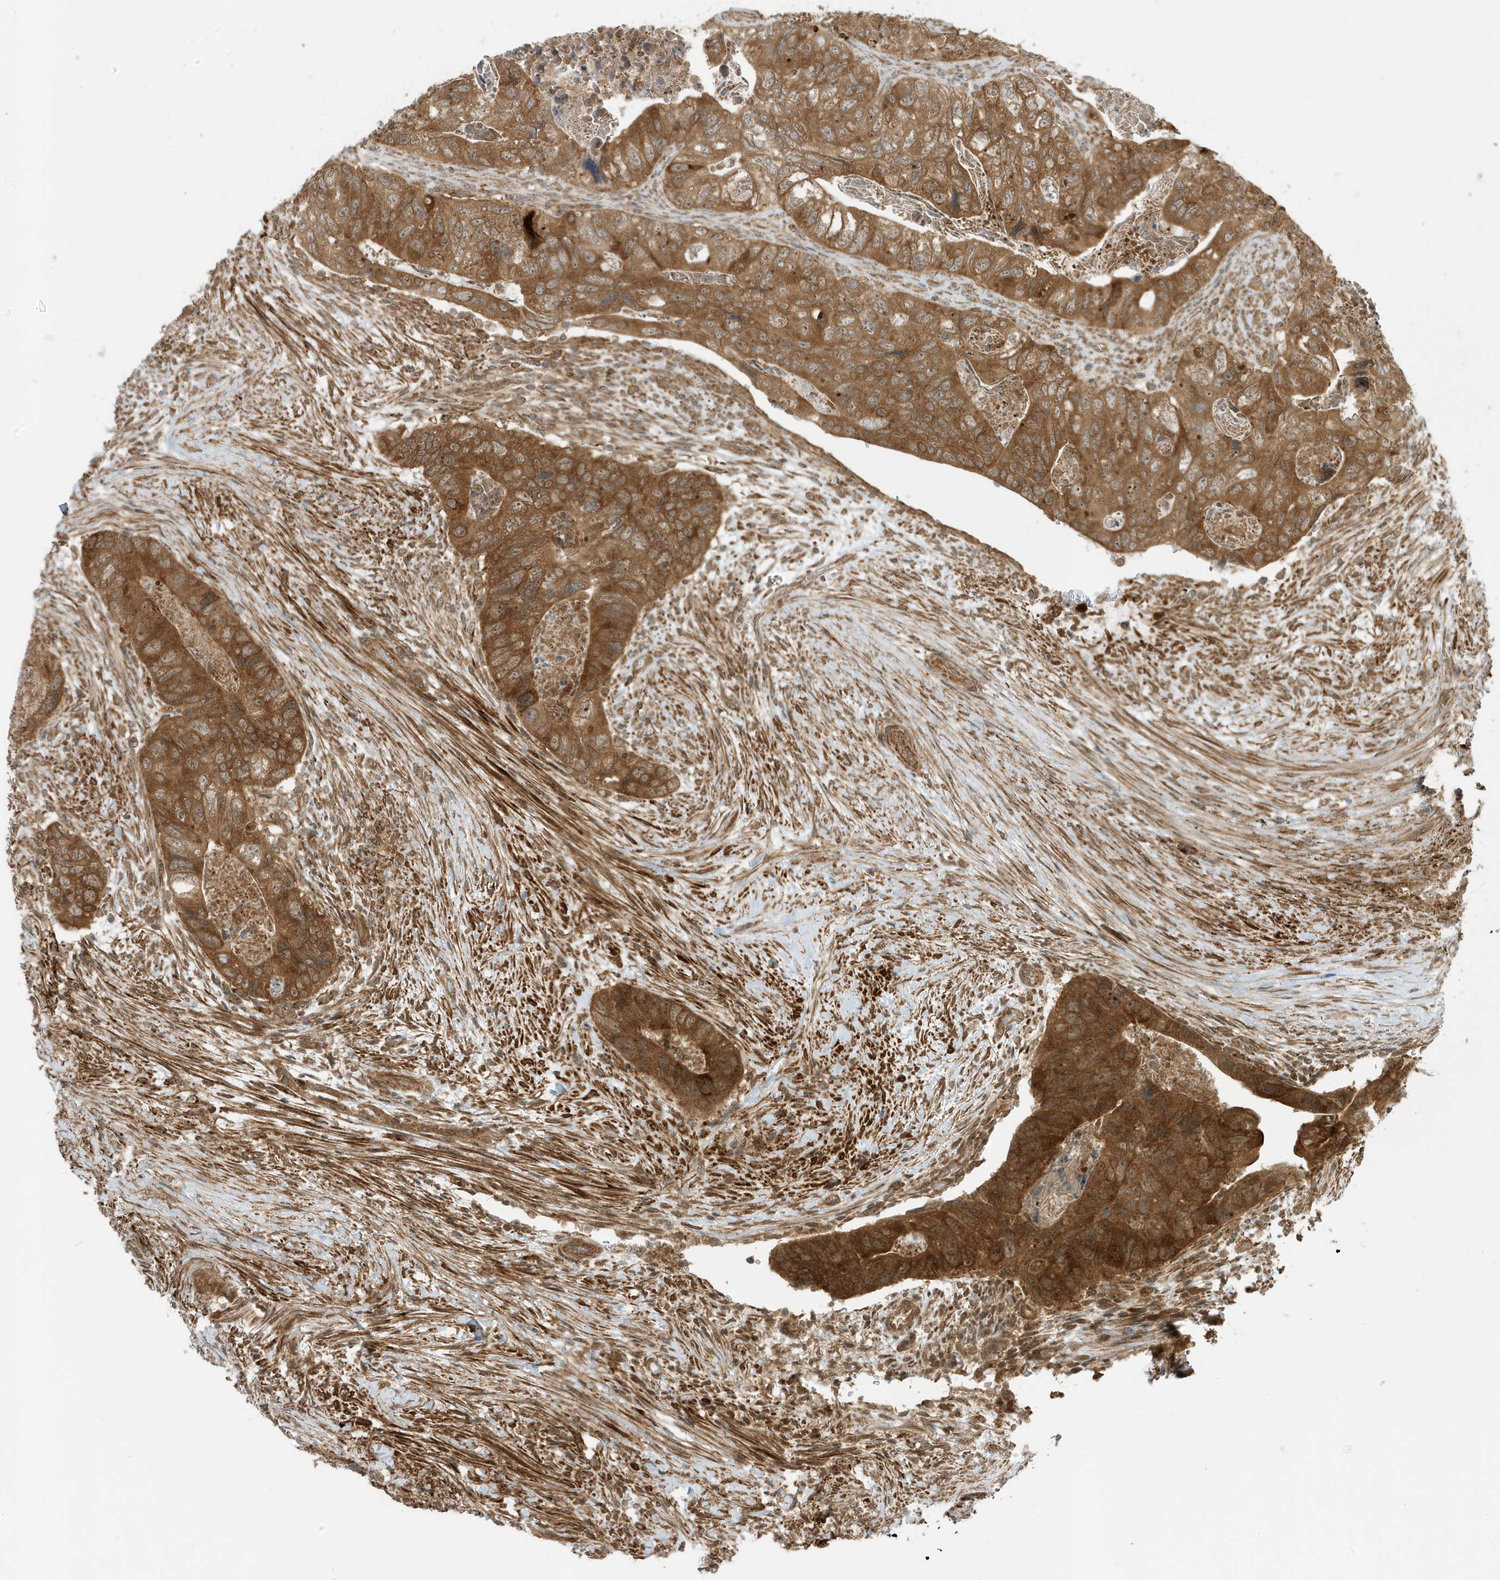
{"staining": {"intensity": "strong", "quantity": ">75%", "location": "cytoplasmic/membranous"}, "tissue": "colorectal cancer", "cell_type": "Tumor cells", "image_type": "cancer", "snomed": [{"axis": "morphology", "description": "Adenocarcinoma, NOS"}, {"axis": "topography", "description": "Rectum"}], "caption": "About >75% of tumor cells in colorectal cancer display strong cytoplasmic/membranous protein positivity as visualized by brown immunohistochemical staining.", "gene": "DHX36", "patient": {"sex": "male", "age": 63}}